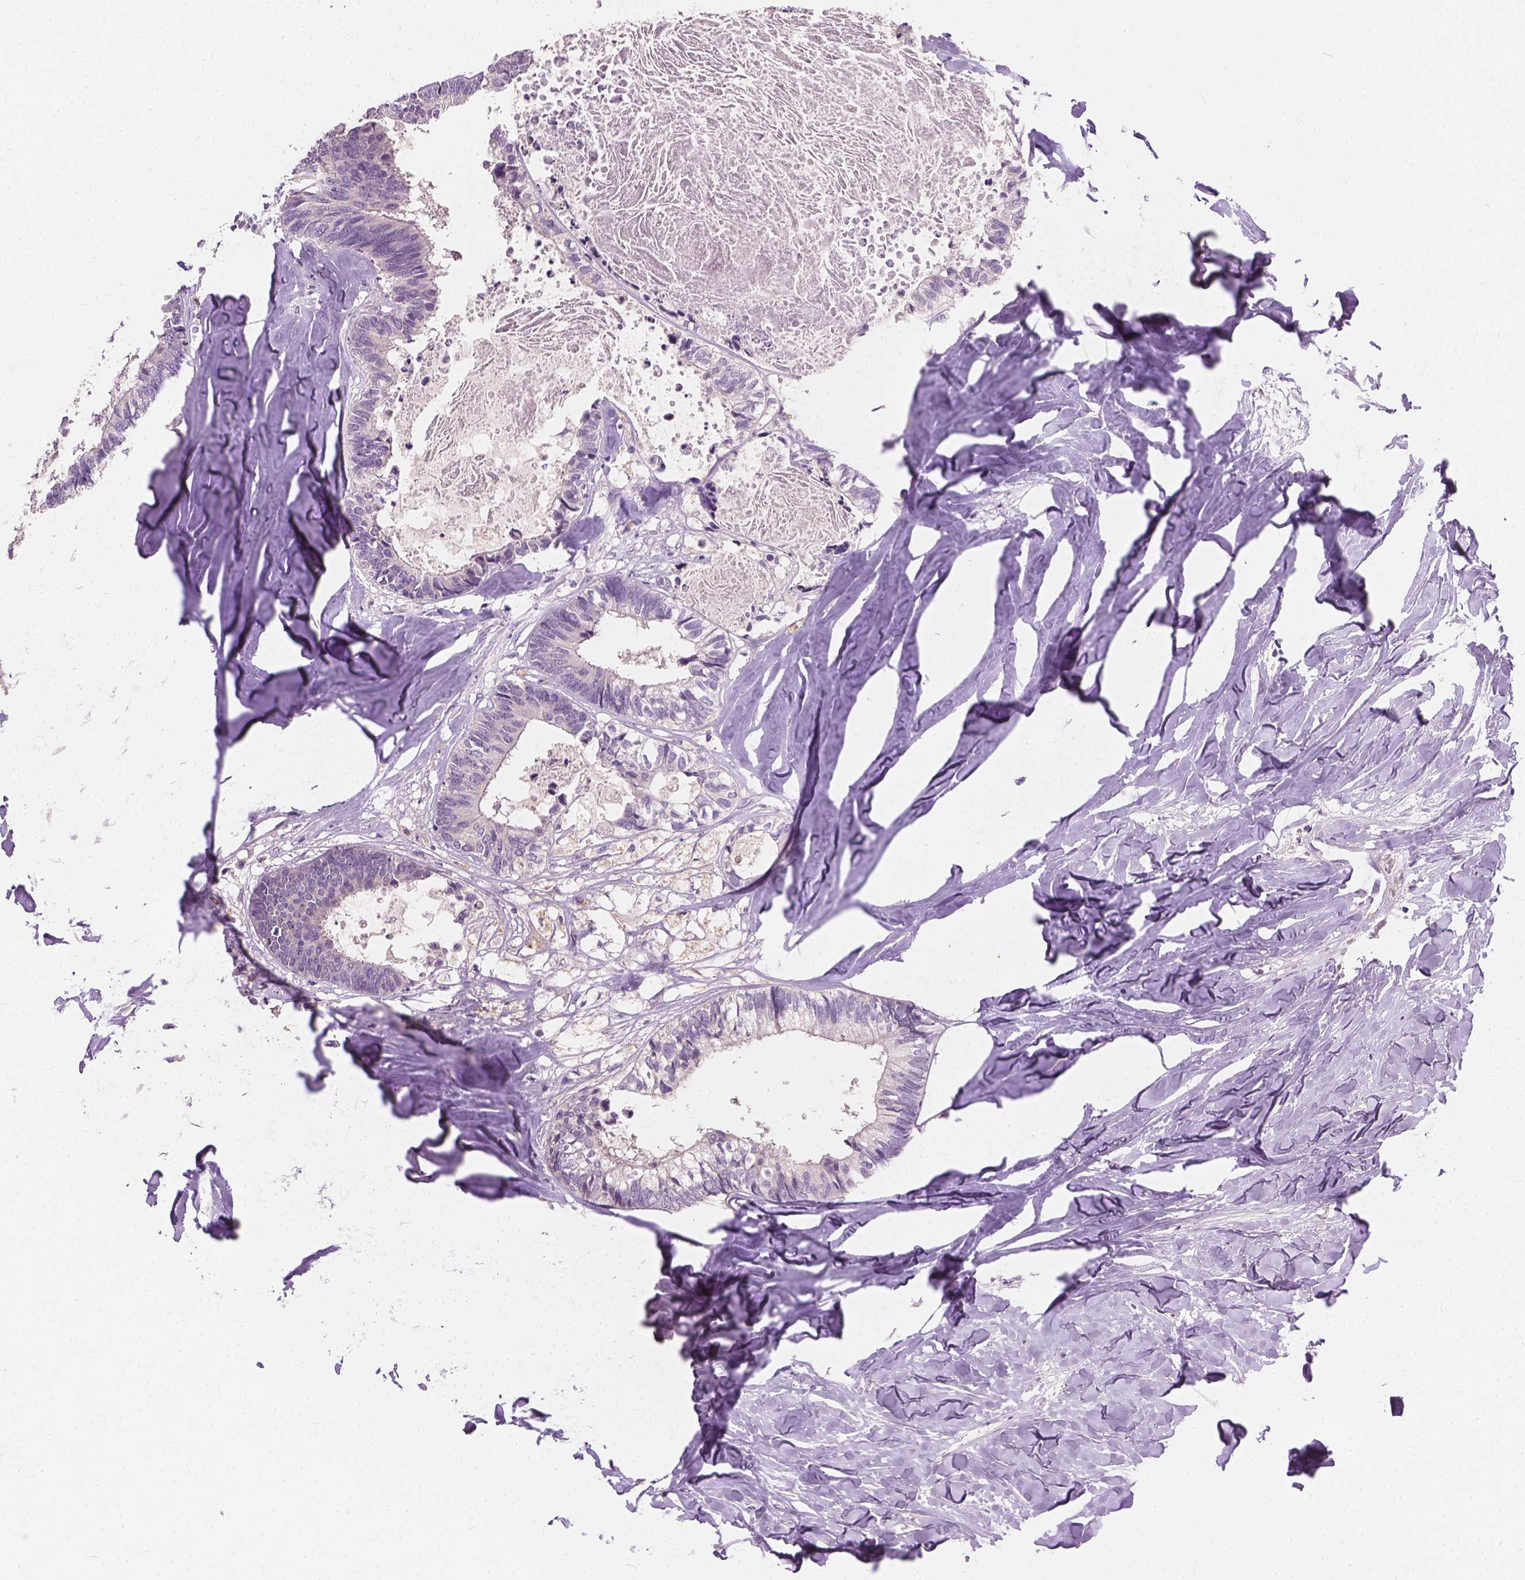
{"staining": {"intensity": "negative", "quantity": "none", "location": "none"}, "tissue": "colorectal cancer", "cell_type": "Tumor cells", "image_type": "cancer", "snomed": [{"axis": "morphology", "description": "Adenocarcinoma, NOS"}, {"axis": "topography", "description": "Colon"}, {"axis": "topography", "description": "Rectum"}], "caption": "This image is of colorectal cancer (adenocarcinoma) stained with IHC to label a protein in brown with the nuclei are counter-stained blue. There is no staining in tumor cells.", "gene": "KRT17", "patient": {"sex": "male", "age": 57}}